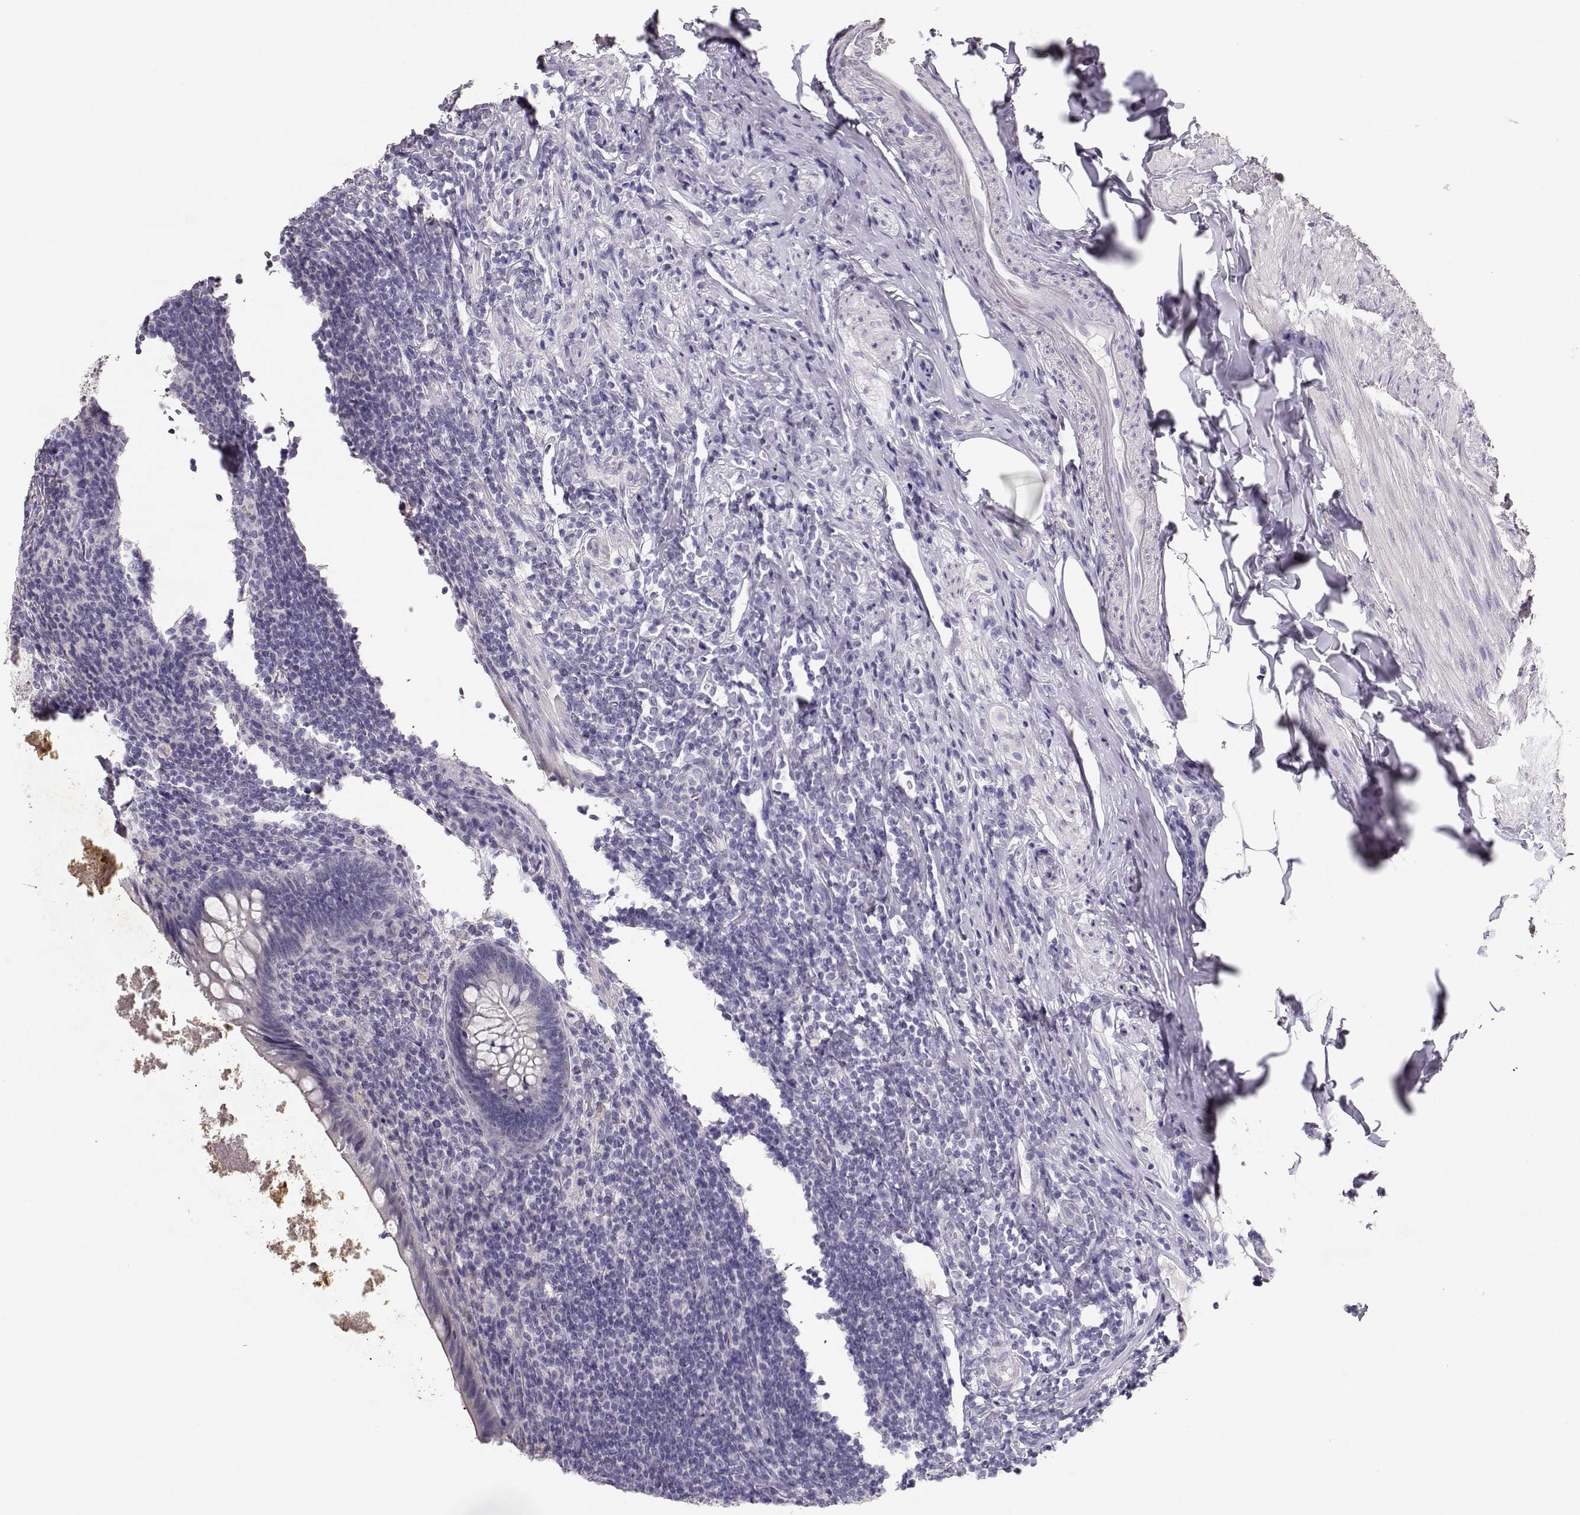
{"staining": {"intensity": "negative", "quantity": "none", "location": "none"}, "tissue": "appendix", "cell_type": "Glandular cells", "image_type": "normal", "snomed": [{"axis": "morphology", "description": "Normal tissue, NOS"}, {"axis": "topography", "description": "Appendix"}], "caption": "Immunohistochemistry histopathology image of unremarkable human appendix stained for a protein (brown), which reveals no positivity in glandular cells.", "gene": "MAGEC1", "patient": {"sex": "male", "age": 47}}